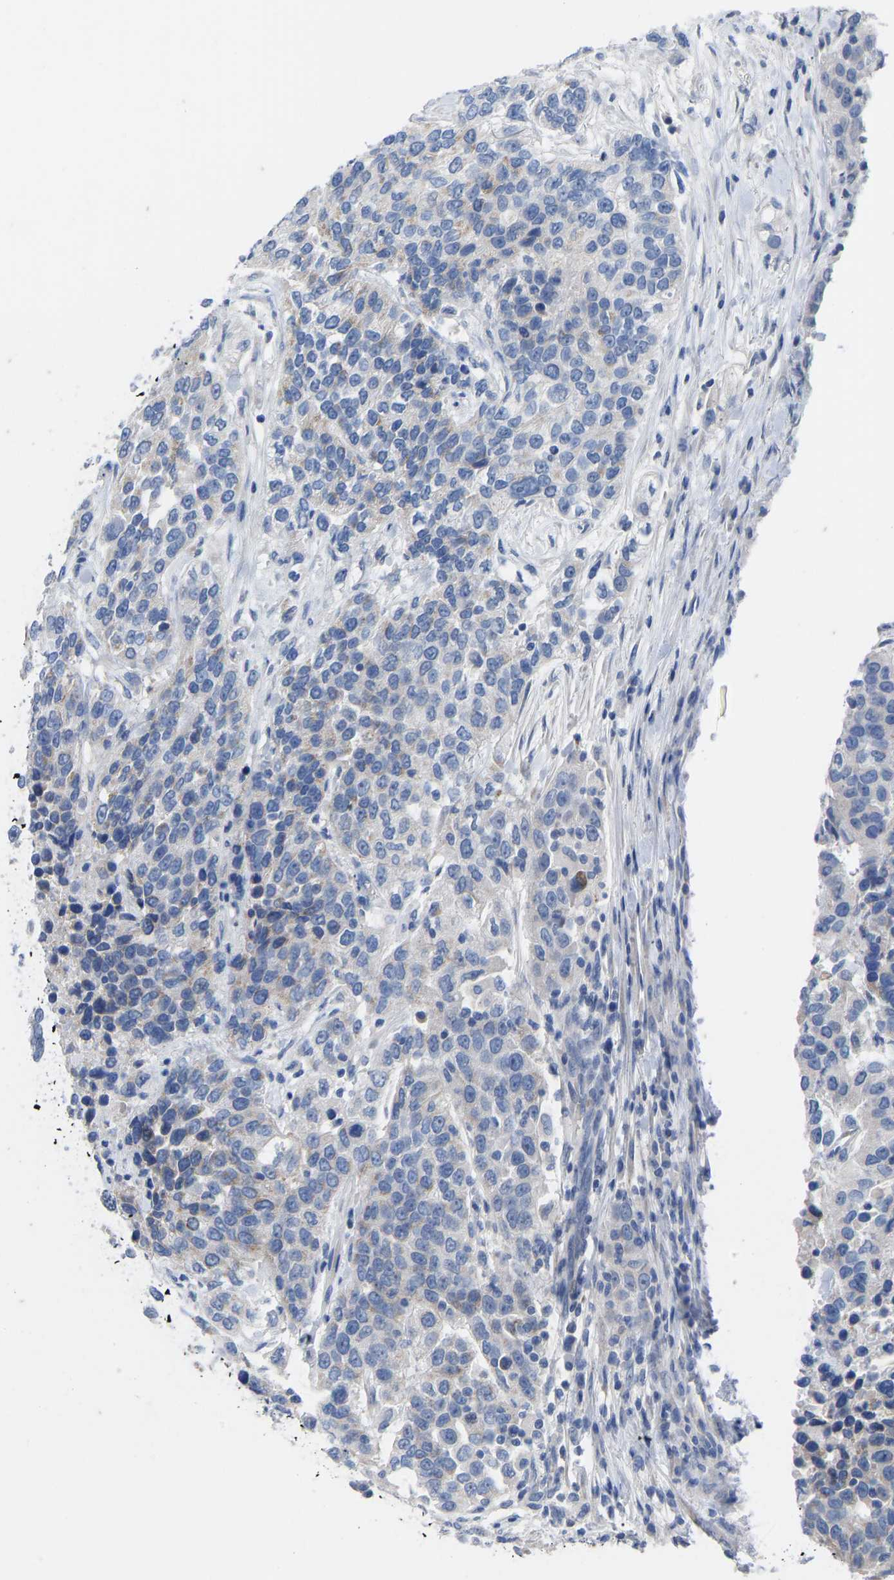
{"staining": {"intensity": "negative", "quantity": "none", "location": "none"}, "tissue": "urothelial cancer", "cell_type": "Tumor cells", "image_type": "cancer", "snomed": [{"axis": "morphology", "description": "Urothelial carcinoma, High grade"}, {"axis": "topography", "description": "Urinary bladder"}], "caption": "An immunohistochemistry (IHC) photomicrograph of urothelial carcinoma (high-grade) is shown. There is no staining in tumor cells of urothelial carcinoma (high-grade).", "gene": "OLIG2", "patient": {"sex": "female", "age": 80}}